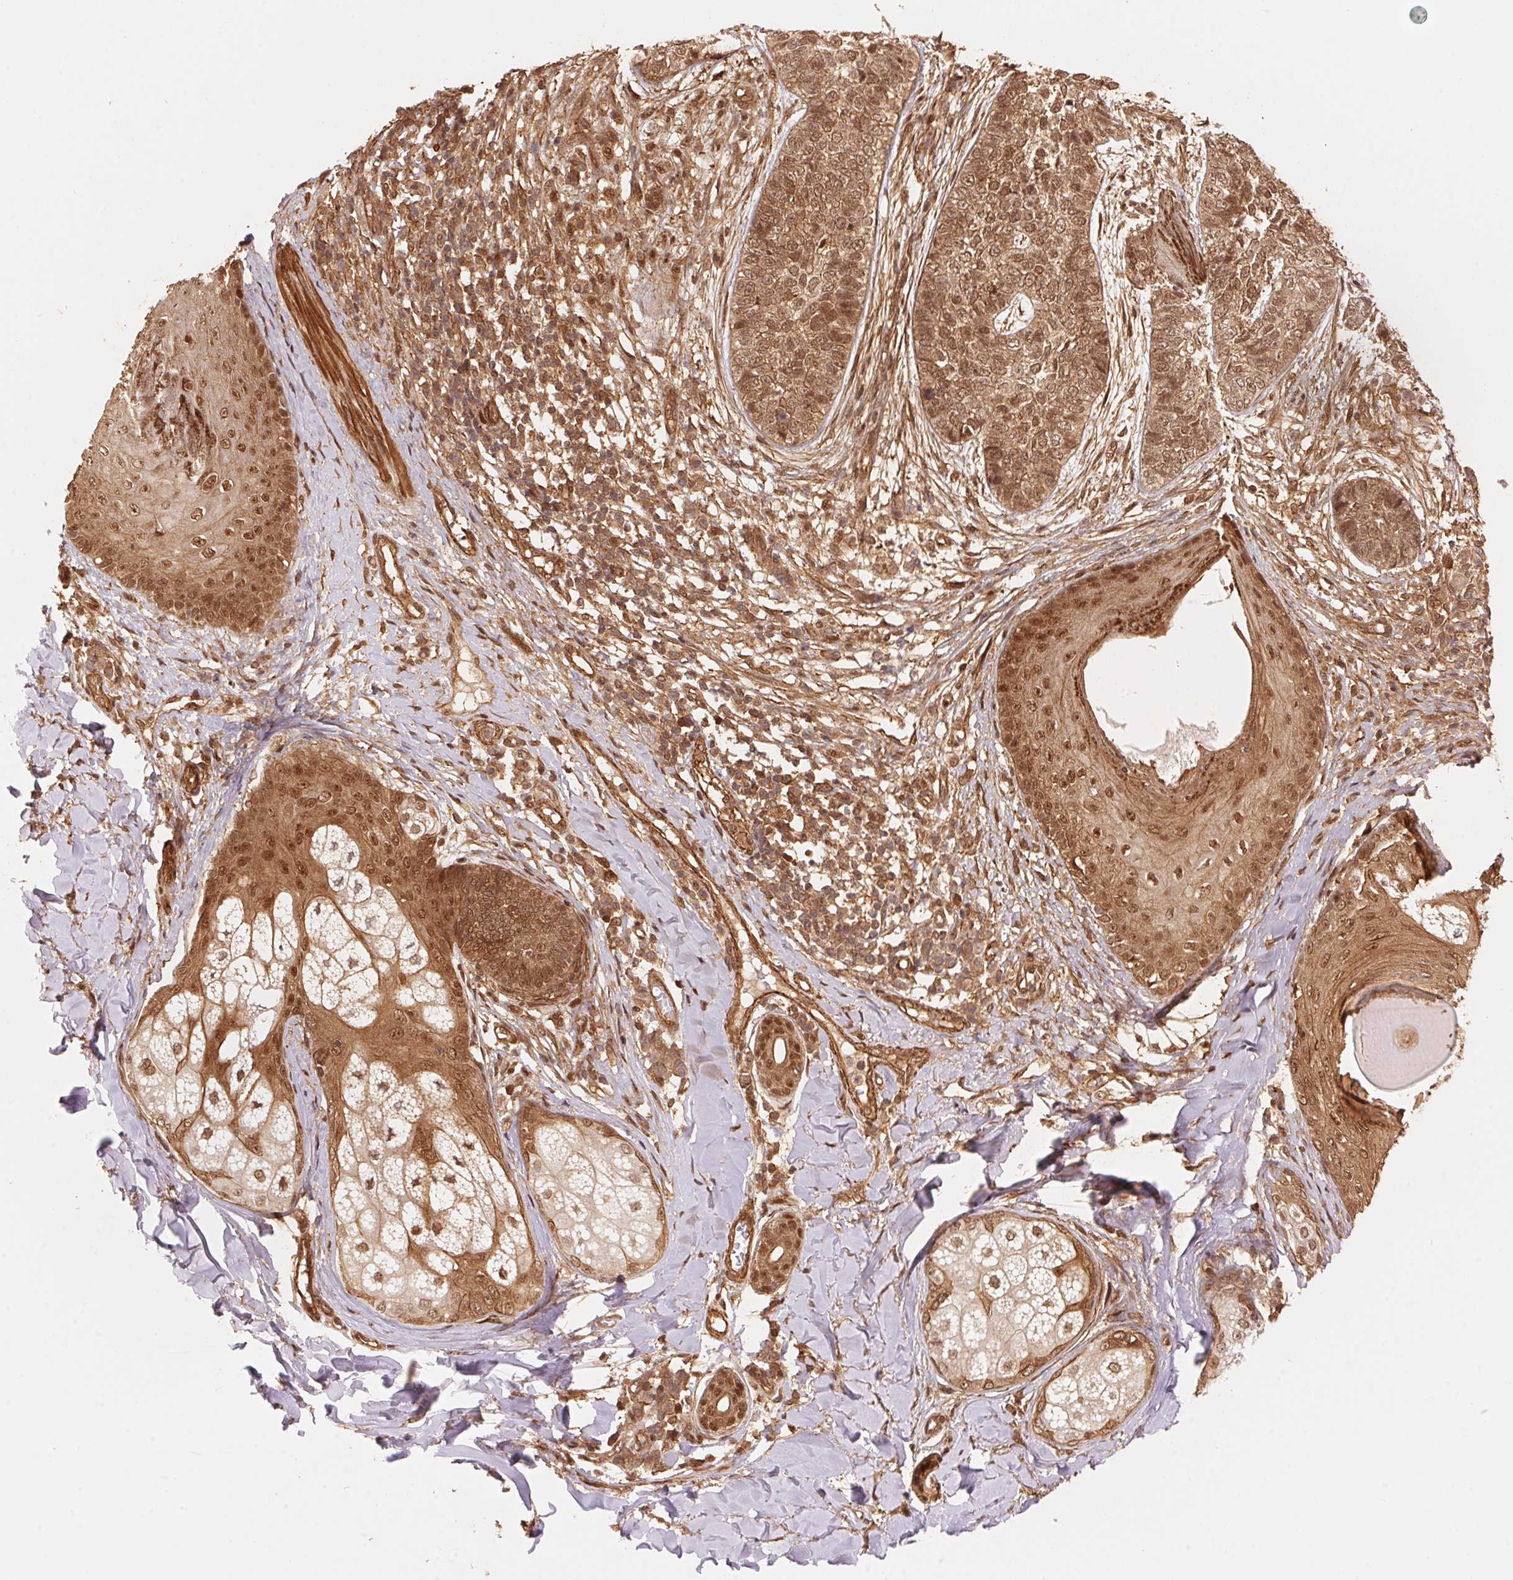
{"staining": {"intensity": "moderate", "quantity": ">75%", "location": "cytoplasmic/membranous,nuclear"}, "tissue": "skin cancer", "cell_type": "Tumor cells", "image_type": "cancer", "snomed": [{"axis": "morphology", "description": "Basal cell carcinoma"}, {"axis": "topography", "description": "Skin"}], "caption": "A histopathology image of human skin cancer stained for a protein reveals moderate cytoplasmic/membranous and nuclear brown staining in tumor cells.", "gene": "TNIP2", "patient": {"sex": "female", "age": 69}}